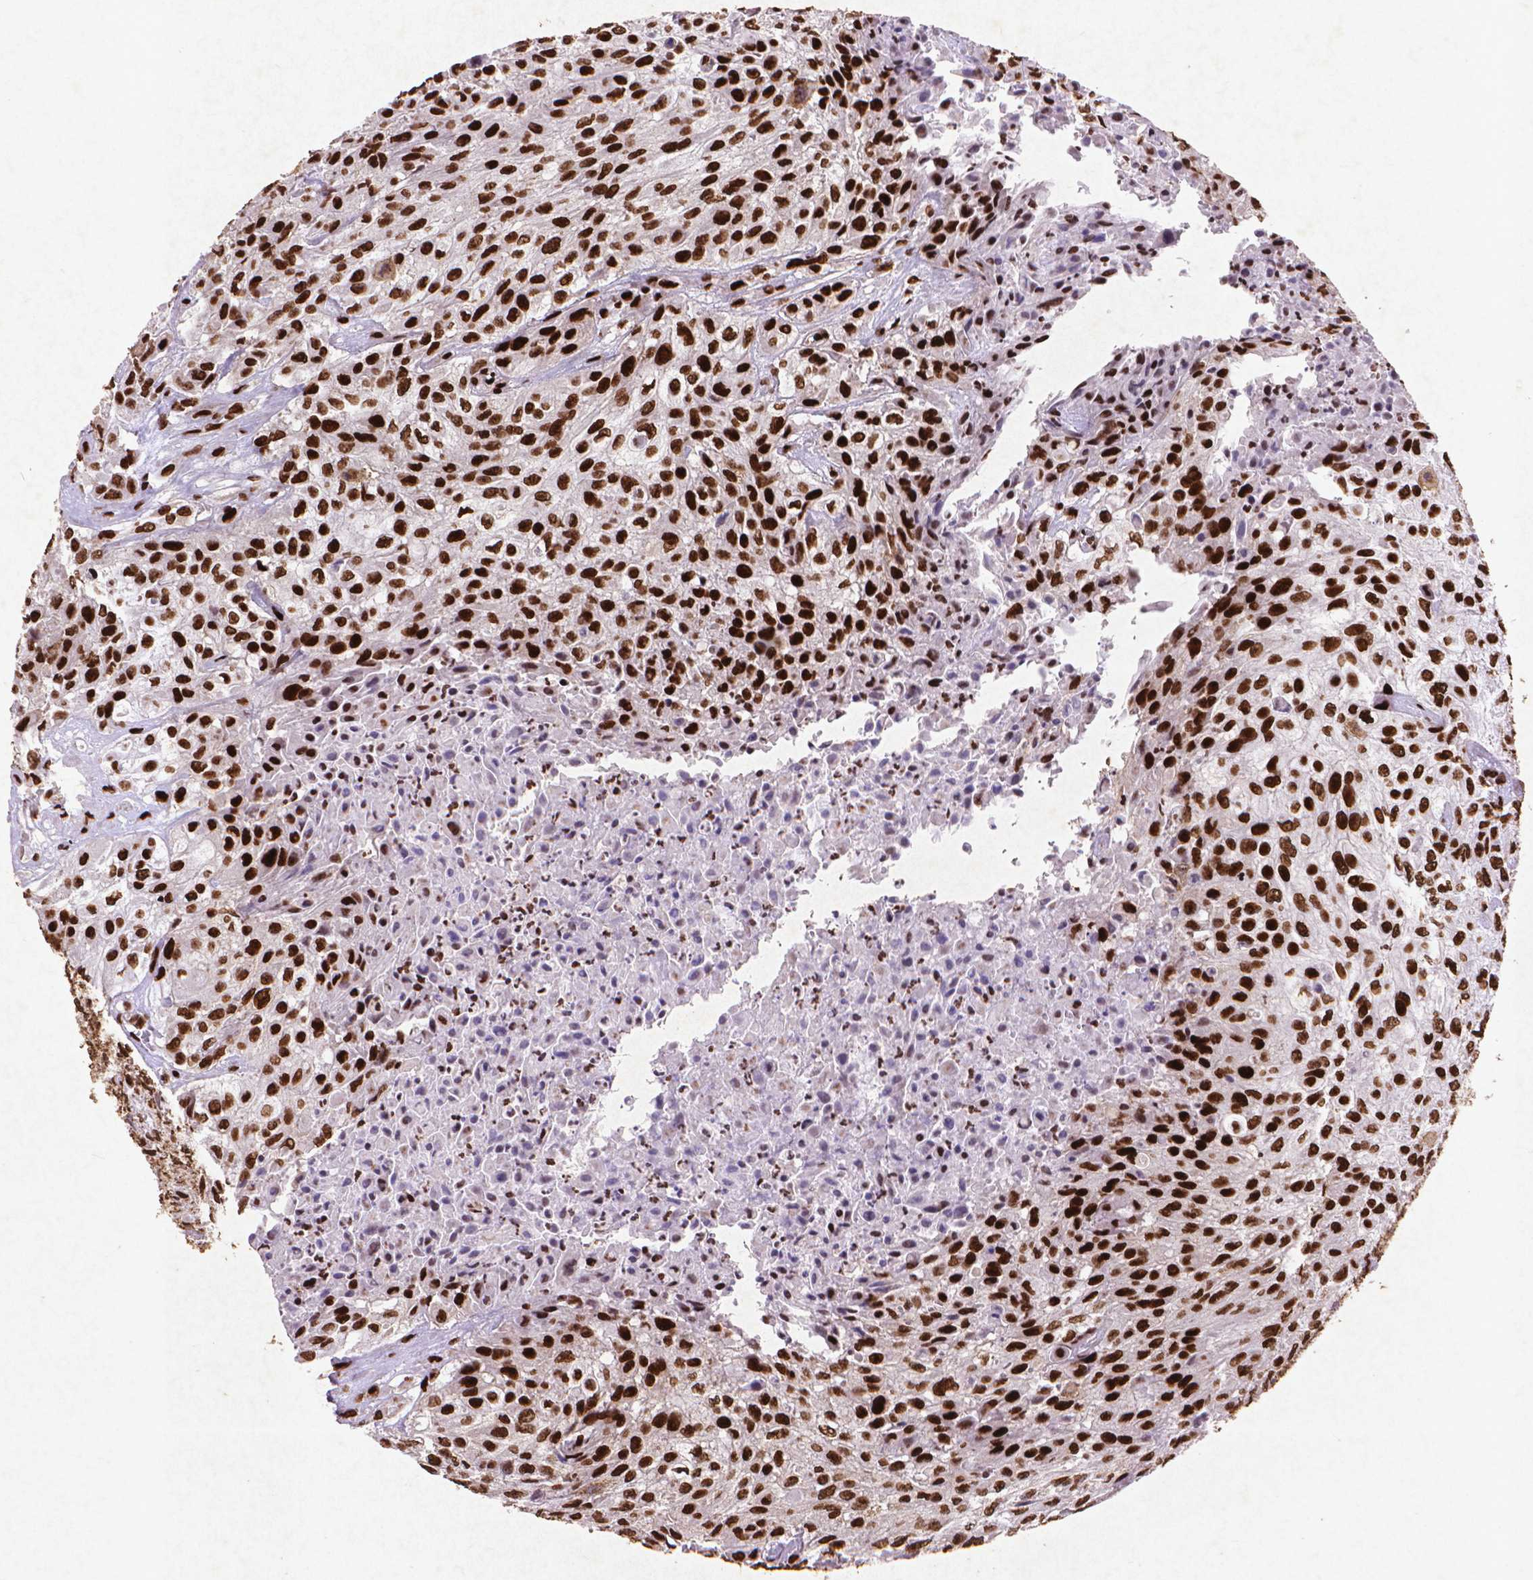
{"staining": {"intensity": "strong", "quantity": ">75%", "location": "nuclear"}, "tissue": "urothelial cancer", "cell_type": "Tumor cells", "image_type": "cancer", "snomed": [{"axis": "morphology", "description": "Urothelial carcinoma, High grade"}, {"axis": "topography", "description": "Urinary bladder"}], "caption": "An IHC image of neoplastic tissue is shown. Protein staining in brown labels strong nuclear positivity in high-grade urothelial carcinoma within tumor cells. The staining was performed using DAB (3,3'-diaminobenzidine), with brown indicating positive protein expression. Nuclei are stained blue with hematoxylin.", "gene": "CITED2", "patient": {"sex": "male", "age": 57}}